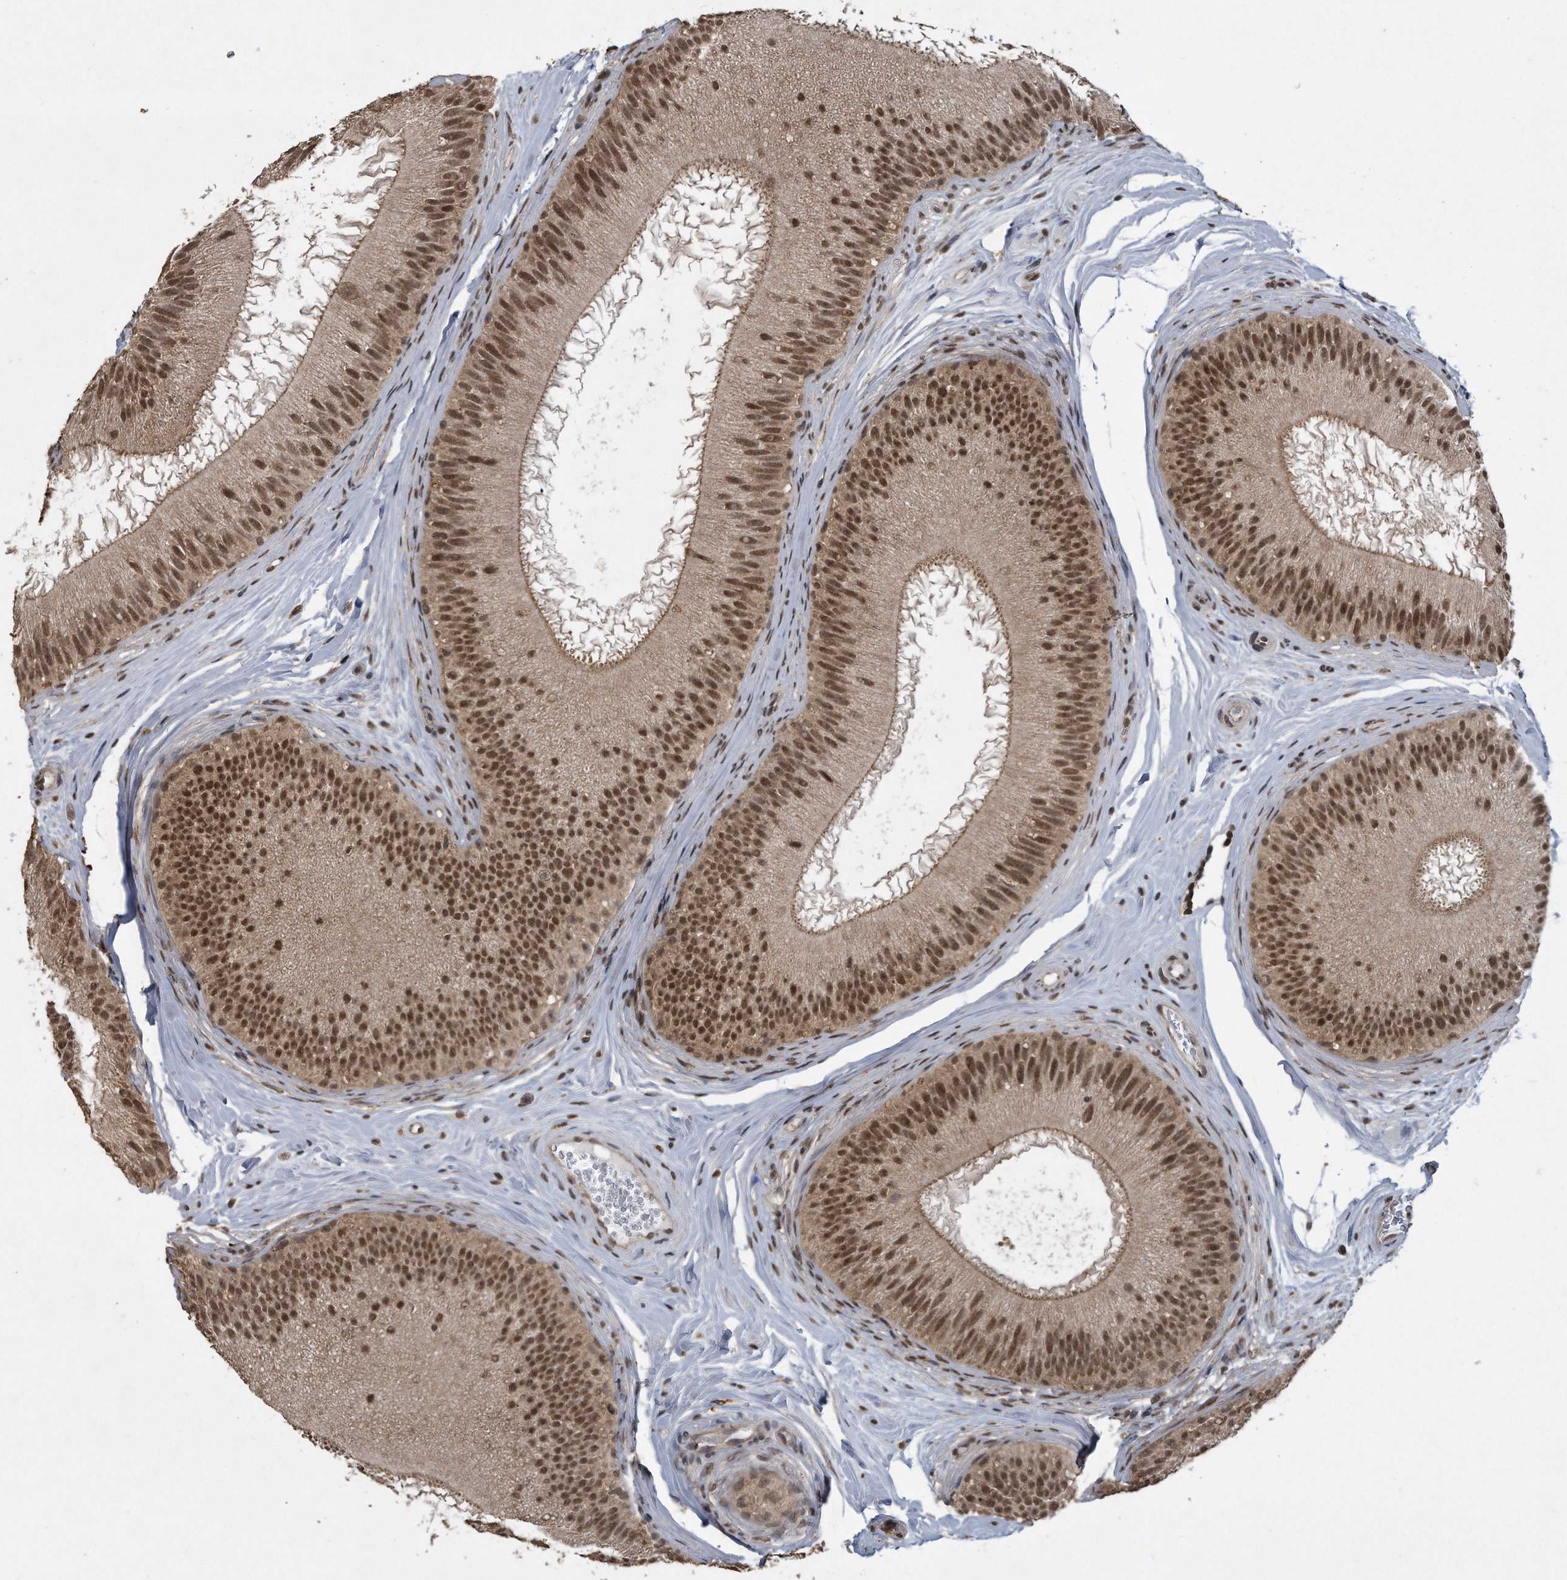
{"staining": {"intensity": "moderate", "quantity": ">75%", "location": "cytoplasmic/membranous,nuclear"}, "tissue": "epididymis", "cell_type": "Glandular cells", "image_type": "normal", "snomed": [{"axis": "morphology", "description": "Normal tissue, NOS"}, {"axis": "topography", "description": "Epididymis"}], "caption": "This micrograph exhibits immunohistochemistry staining of unremarkable epididymis, with medium moderate cytoplasmic/membranous,nuclear staining in approximately >75% of glandular cells.", "gene": "CRYZL1", "patient": {"sex": "male", "age": 45}}